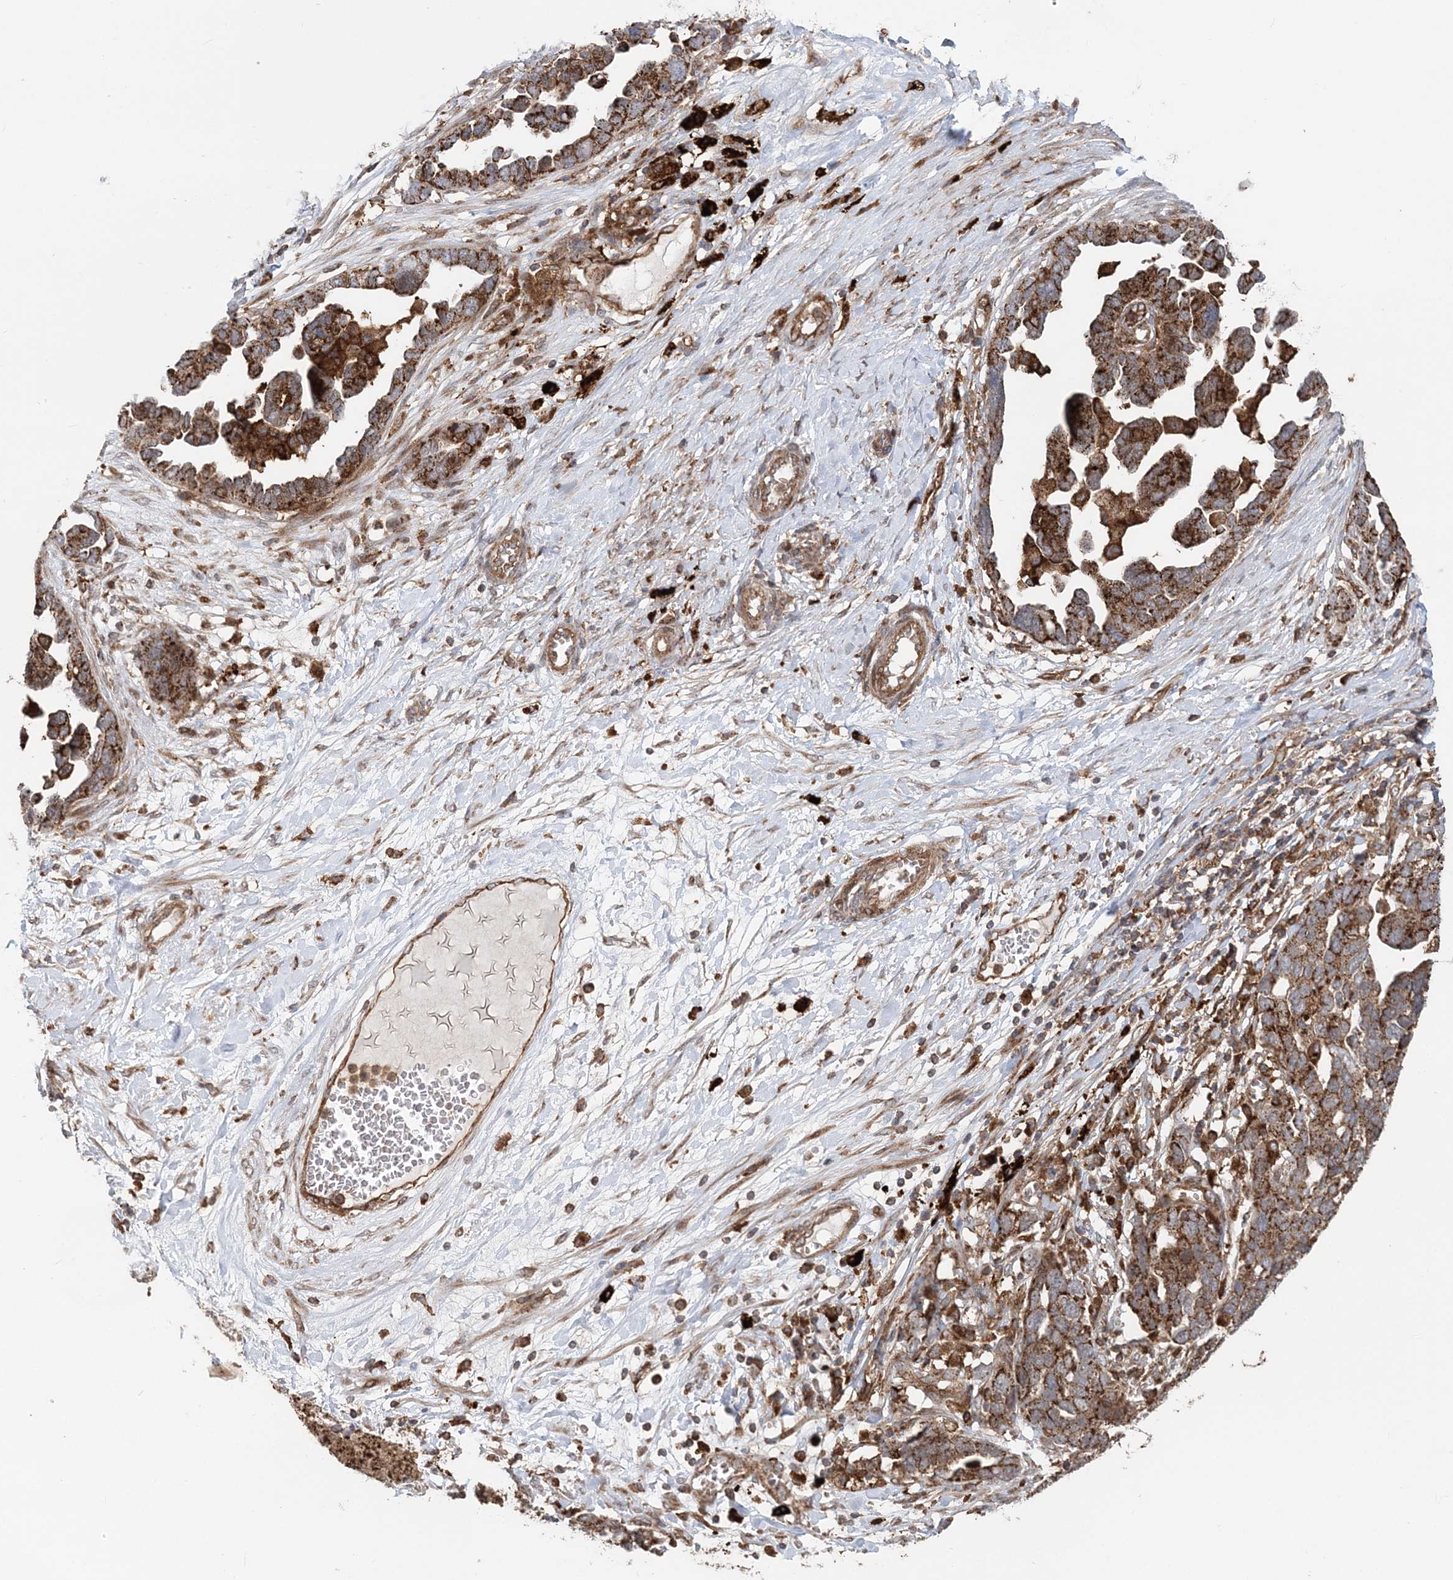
{"staining": {"intensity": "strong", "quantity": ">75%", "location": "cytoplasmic/membranous"}, "tissue": "ovarian cancer", "cell_type": "Tumor cells", "image_type": "cancer", "snomed": [{"axis": "morphology", "description": "Cystadenocarcinoma, serous, NOS"}, {"axis": "topography", "description": "Ovary"}], "caption": "IHC histopathology image of human serous cystadenocarcinoma (ovarian) stained for a protein (brown), which displays high levels of strong cytoplasmic/membranous positivity in approximately >75% of tumor cells.", "gene": "LRPPRC", "patient": {"sex": "female", "age": 54}}